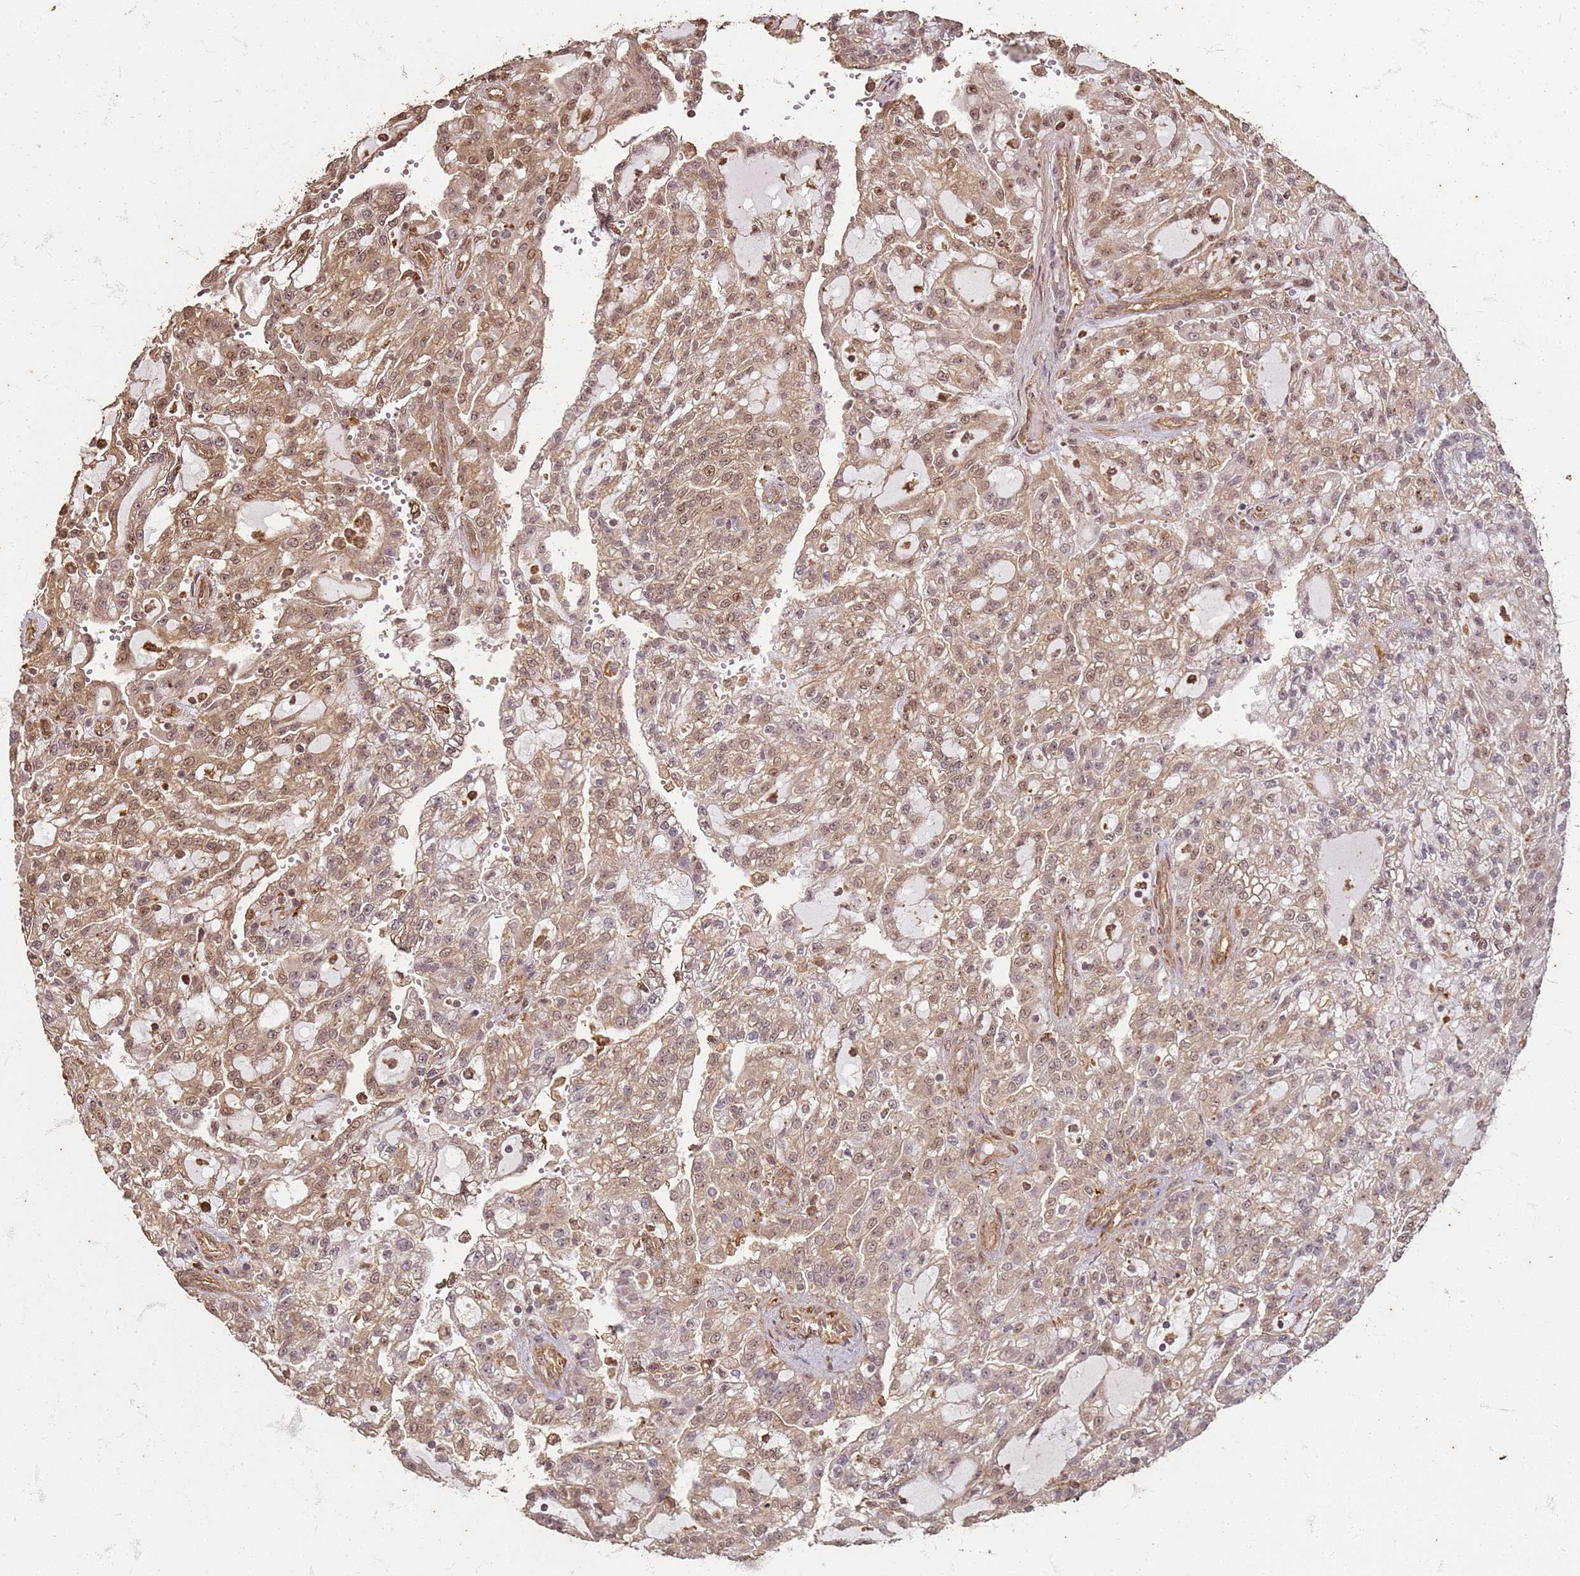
{"staining": {"intensity": "moderate", "quantity": ">75%", "location": "cytoplasmic/membranous,nuclear"}, "tissue": "renal cancer", "cell_type": "Tumor cells", "image_type": "cancer", "snomed": [{"axis": "morphology", "description": "Adenocarcinoma, NOS"}, {"axis": "topography", "description": "Kidney"}], "caption": "IHC staining of renal adenocarcinoma, which demonstrates medium levels of moderate cytoplasmic/membranous and nuclear expression in about >75% of tumor cells indicating moderate cytoplasmic/membranous and nuclear protein staining. The staining was performed using DAB (brown) for protein detection and nuclei were counterstained in hematoxylin (blue).", "gene": "KIF26A", "patient": {"sex": "male", "age": 63}}